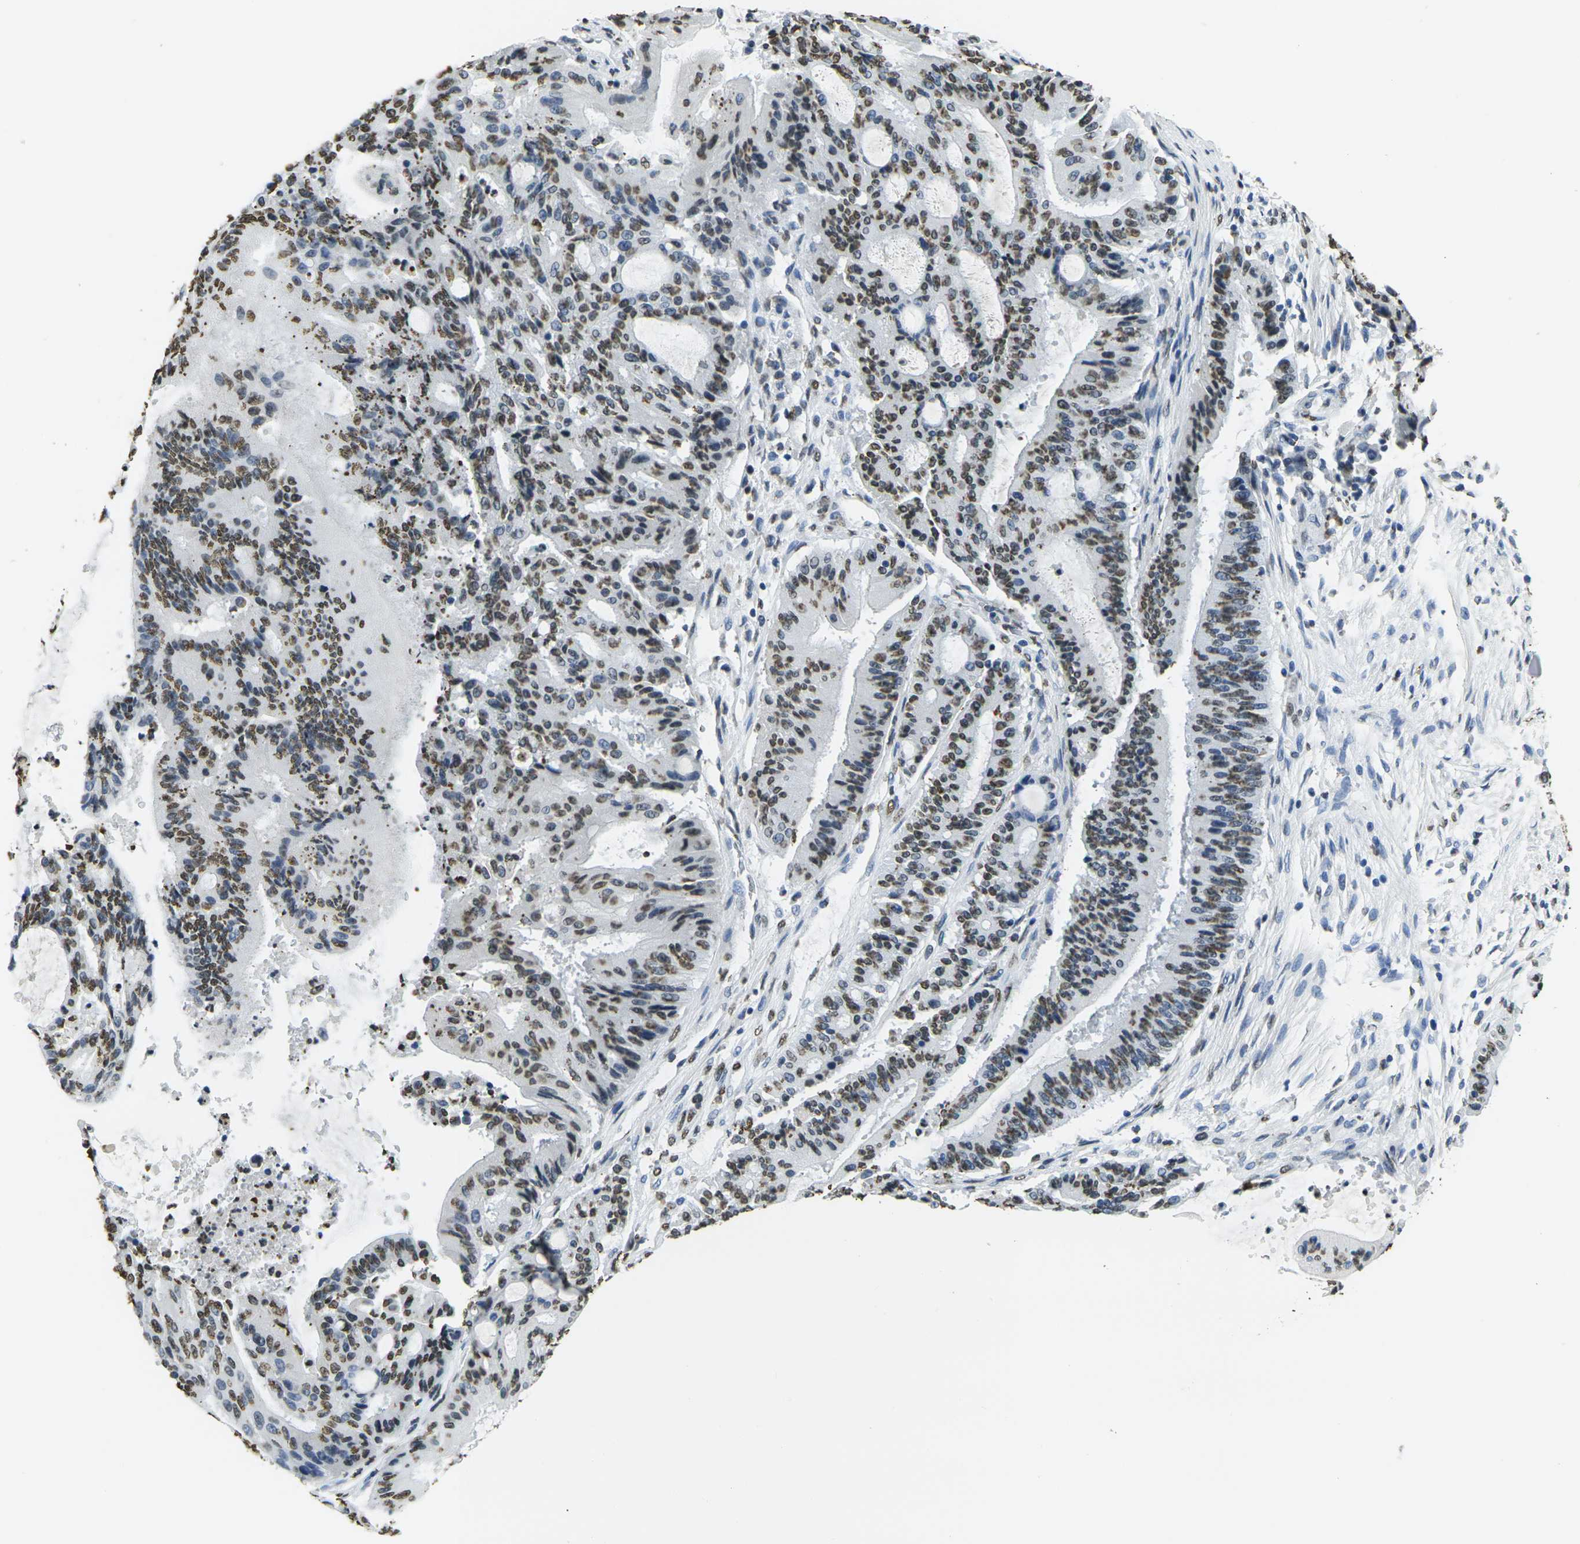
{"staining": {"intensity": "moderate", "quantity": "25%-75%", "location": "nuclear"}, "tissue": "liver cancer", "cell_type": "Tumor cells", "image_type": "cancer", "snomed": [{"axis": "morphology", "description": "Cholangiocarcinoma"}, {"axis": "topography", "description": "Liver"}], "caption": "A high-resolution histopathology image shows immunohistochemistry (IHC) staining of liver cancer (cholangiocarcinoma), which reveals moderate nuclear expression in about 25%-75% of tumor cells.", "gene": "DRAXIN", "patient": {"sex": "female", "age": 73}}